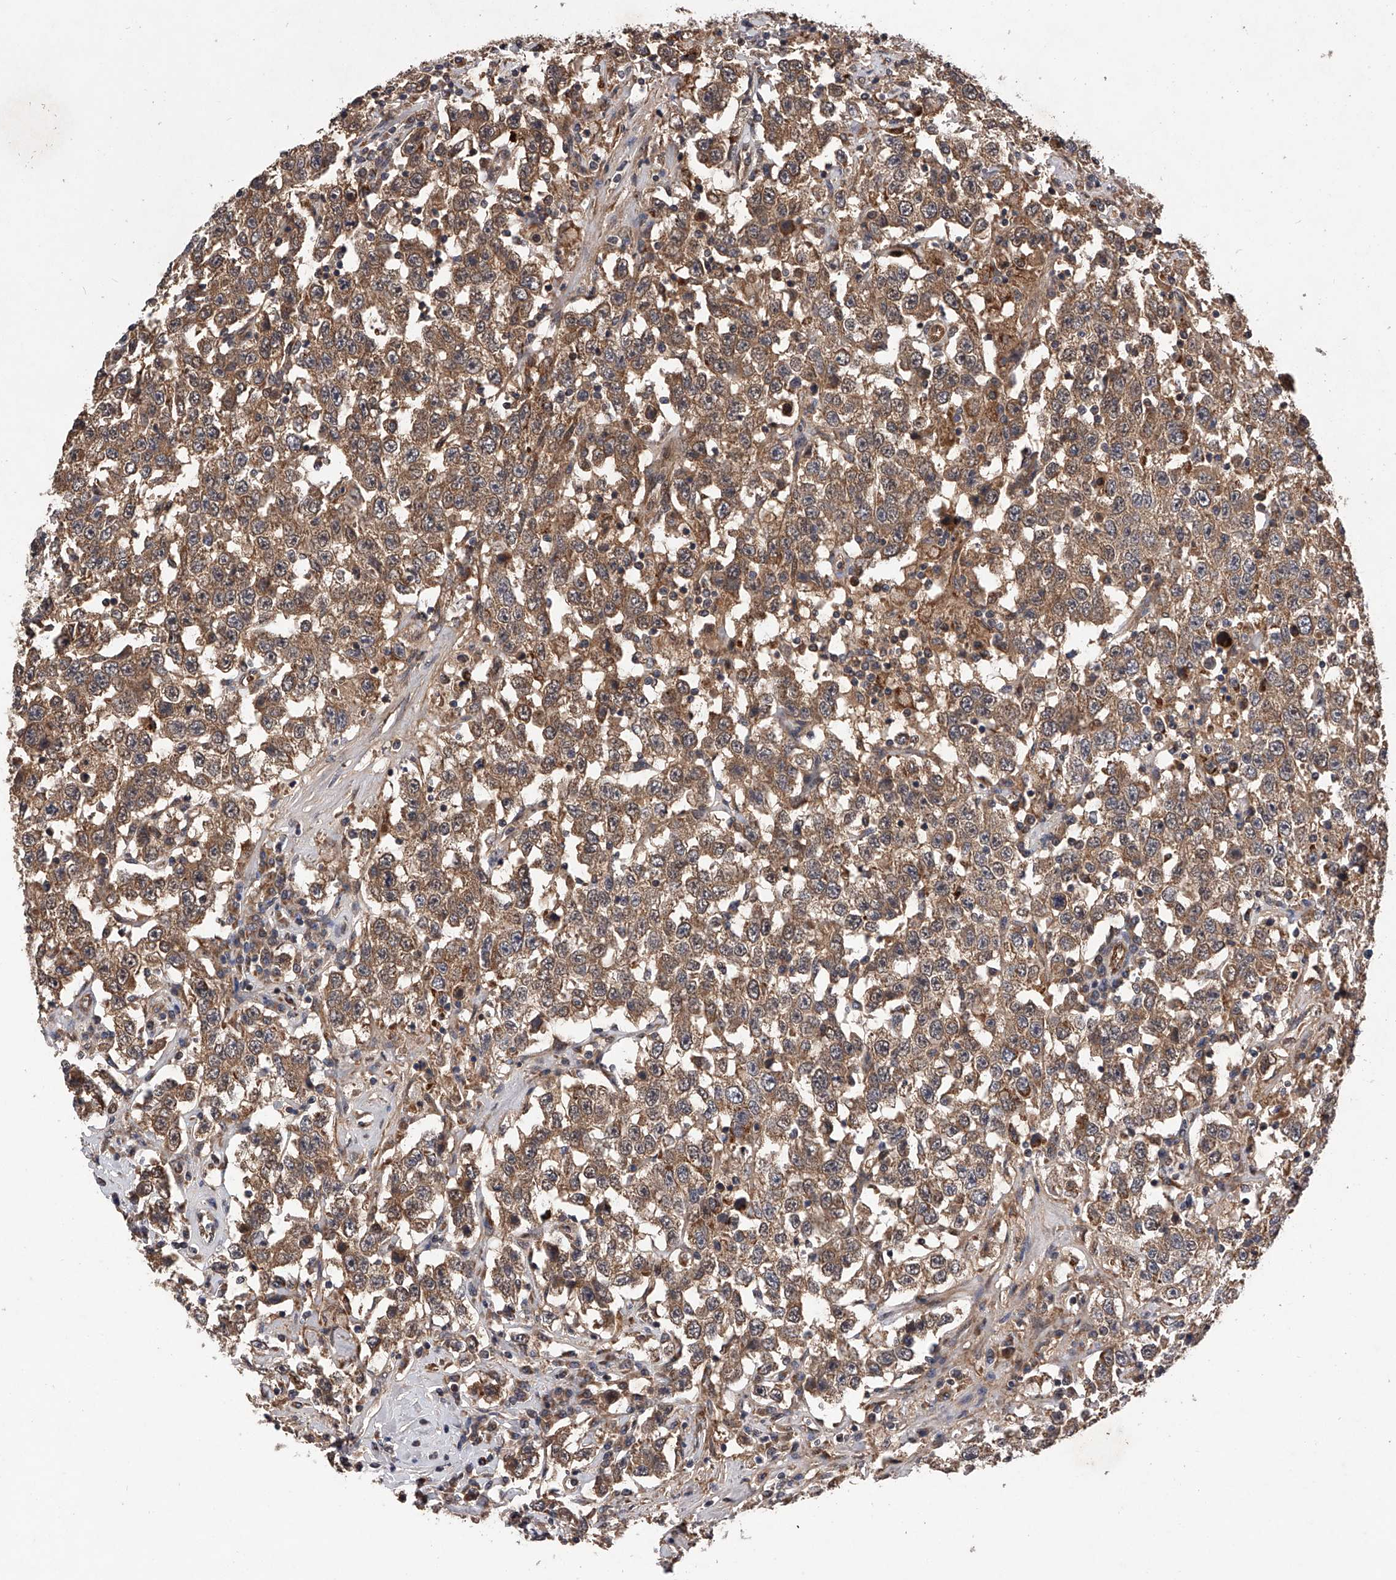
{"staining": {"intensity": "moderate", "quantity": ">75%", "location": "cytoplasmic/membranous"}, "tissue": "testis cancer", "cell_type": "Tumor cells", "image_type": "cancer", "snomed": [{"axis": "morphology", "description": "Seminoma, NOS"}, {"axis": "topography", "description": "Testis"}], "caption": "Protein expression analysis of testis cancer (seminoma) shows moderate cytoplasmic/membranous expression in about >75% of tumor cells.", "gene": "MAP3K11", "patient": {"sex": "male", "age": 41}}